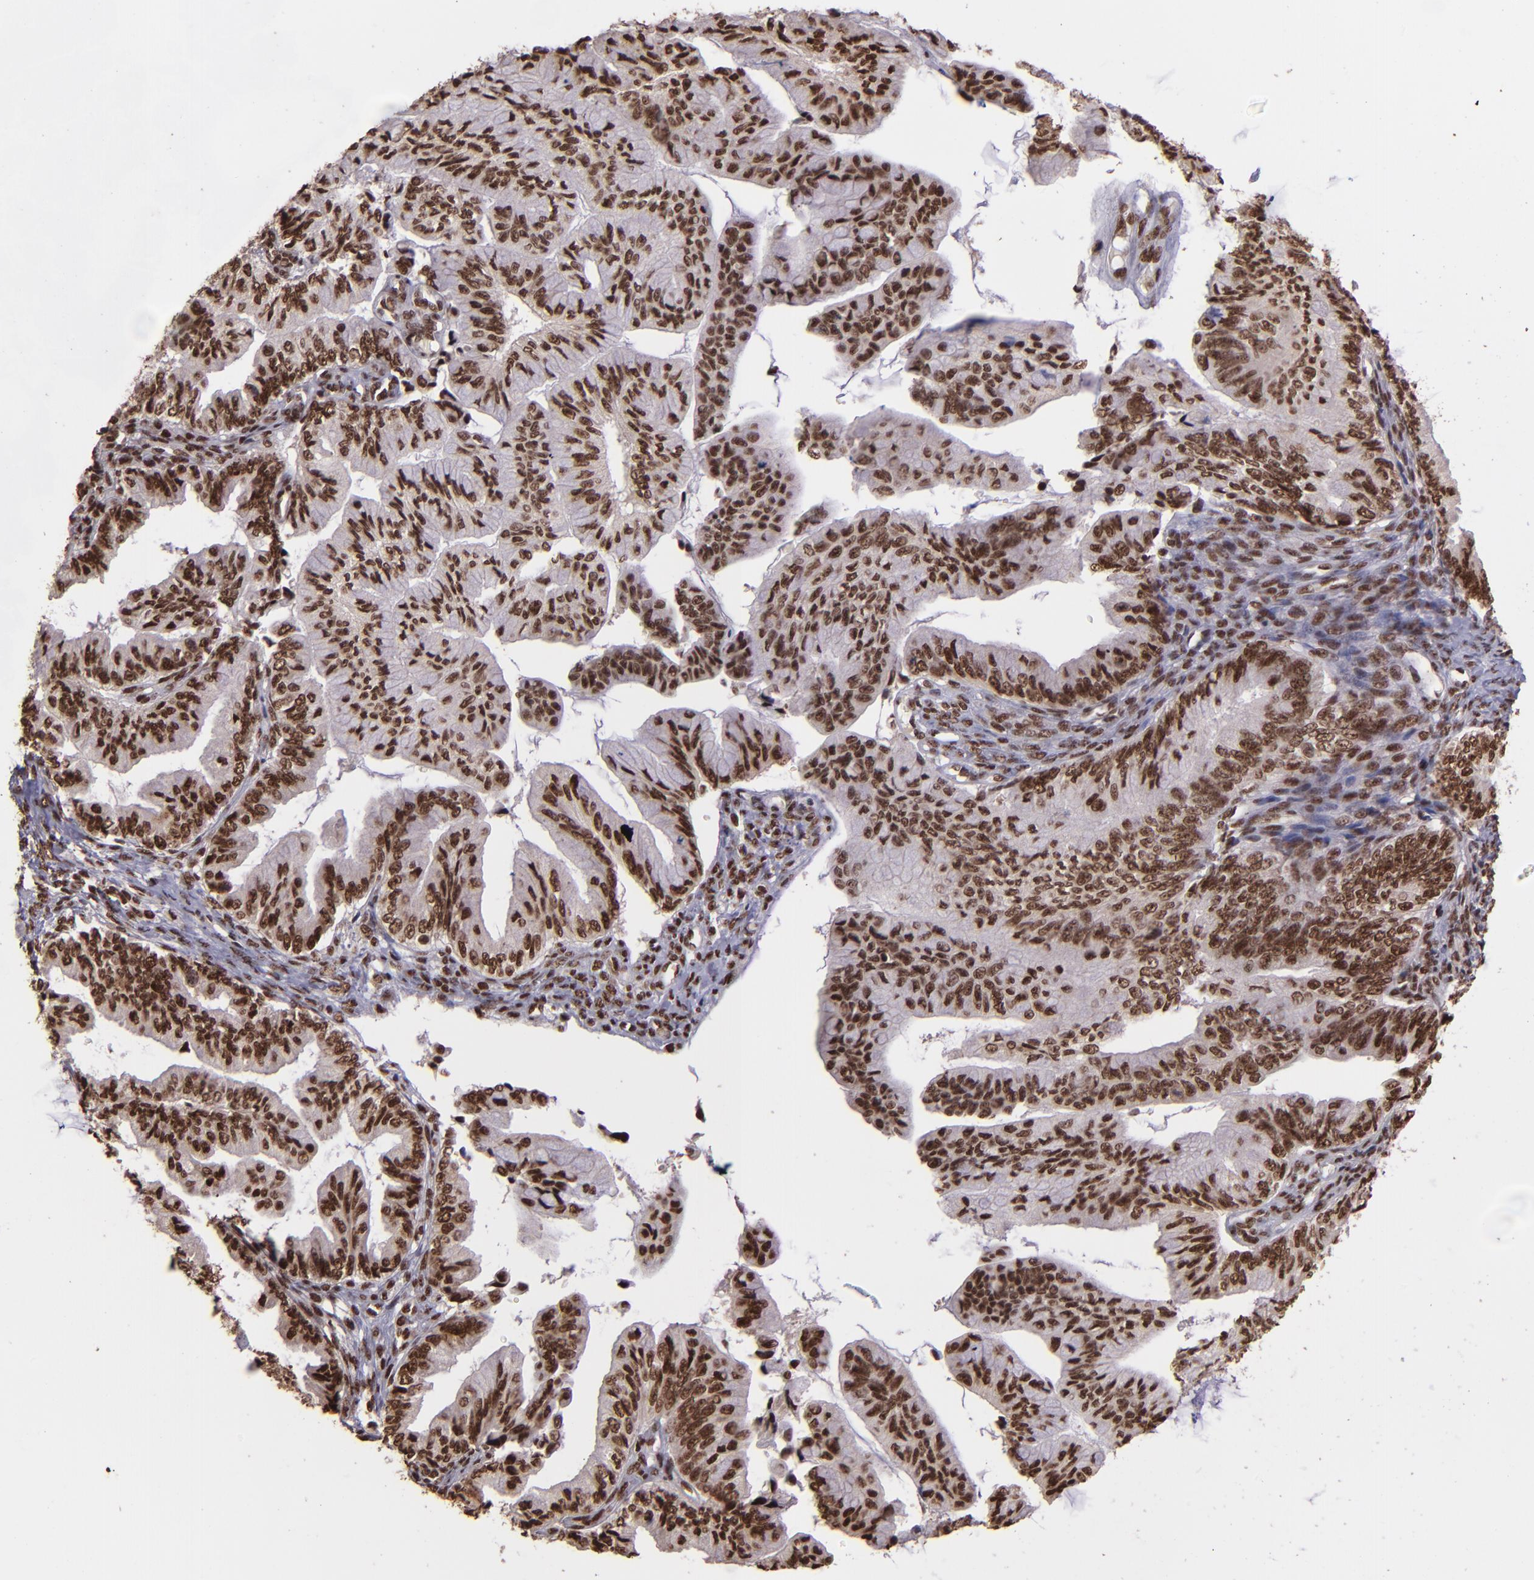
{"staining": {"intensity": "strong", "quantity": ">75%", "location": "nuclear"}, "tissue": "ovarian cancer", "cell_type": "Tumor cells", "image_type": "cancer", "snomed": [{"axis": "morphology", "description": "Cystadenocarcinoma, mucinous, NOS"}, {"axis": "topography", "description": "Ovary"}], "caption": "A photomicrograph of ovarian cancer (mucinous cystadenocarcinoma) stained for a protein exhibits strong nuclear brown staining in tumor cells. Nuclei are stained in blue.", "gene": "PQBP1", "patient": {"sex": "female", "age": 36}}